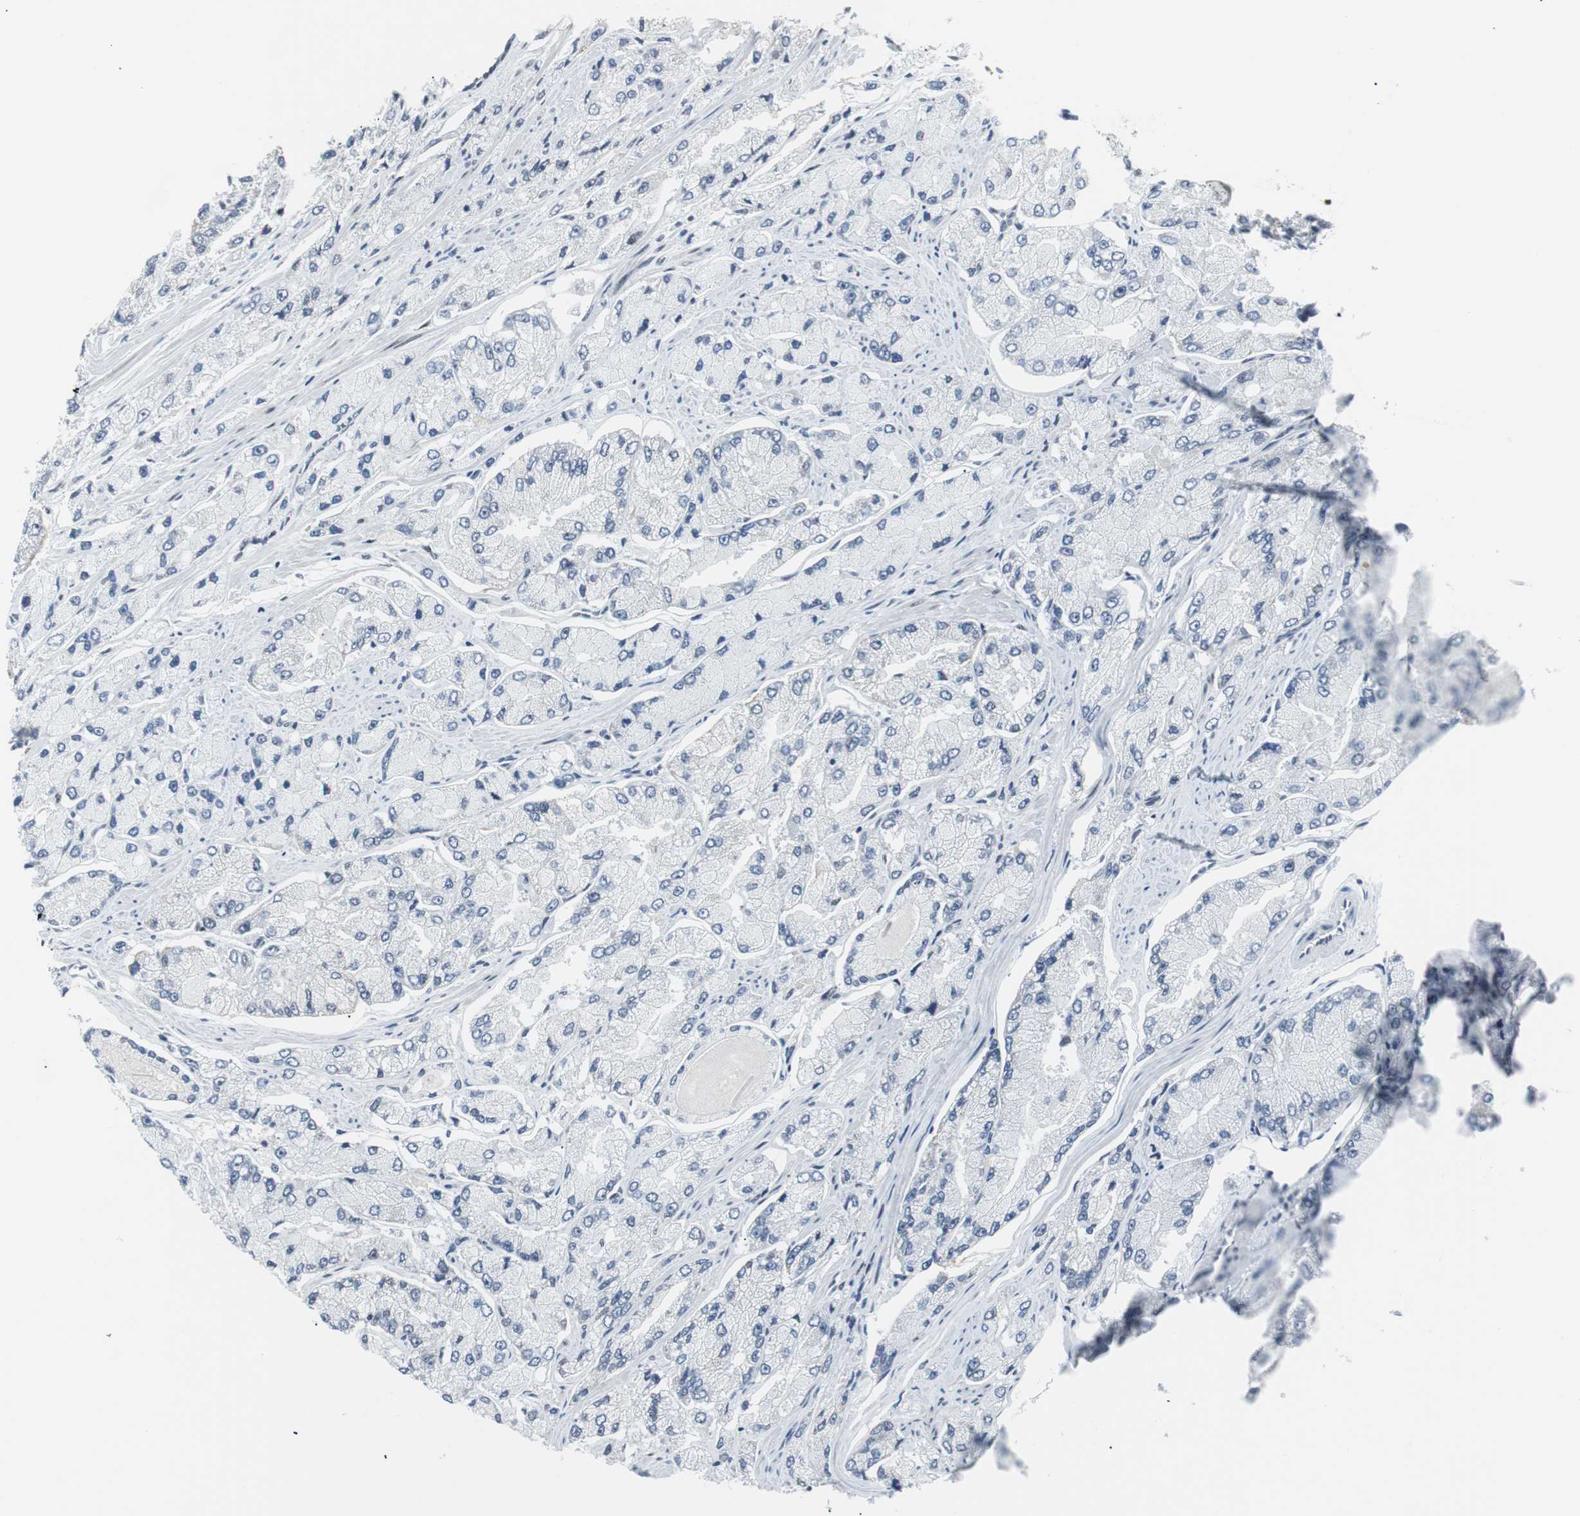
{"staining": {"intensity": "negative", "quantity": "none", "location": "none"}, "tissue": "prostate cancer", "cell_type": "Tumor cells", "image_type": "cancer", "snomed": [{"axis": "morphology", "description": "Adenocarcinoma, High grade"}, {"axis": "topography", "description": "Prostate"}], "caption": "Photomicrograph shows no protein staining in tumor cells of prostate cancer (high-grade adenocarcinoma) tissue. The staining is performed using DAB brown chromogen with nuclei counter-stained in using hematoxylin.", "gene": "MTA1", "patient": {"sex": "male", "age": 58}}